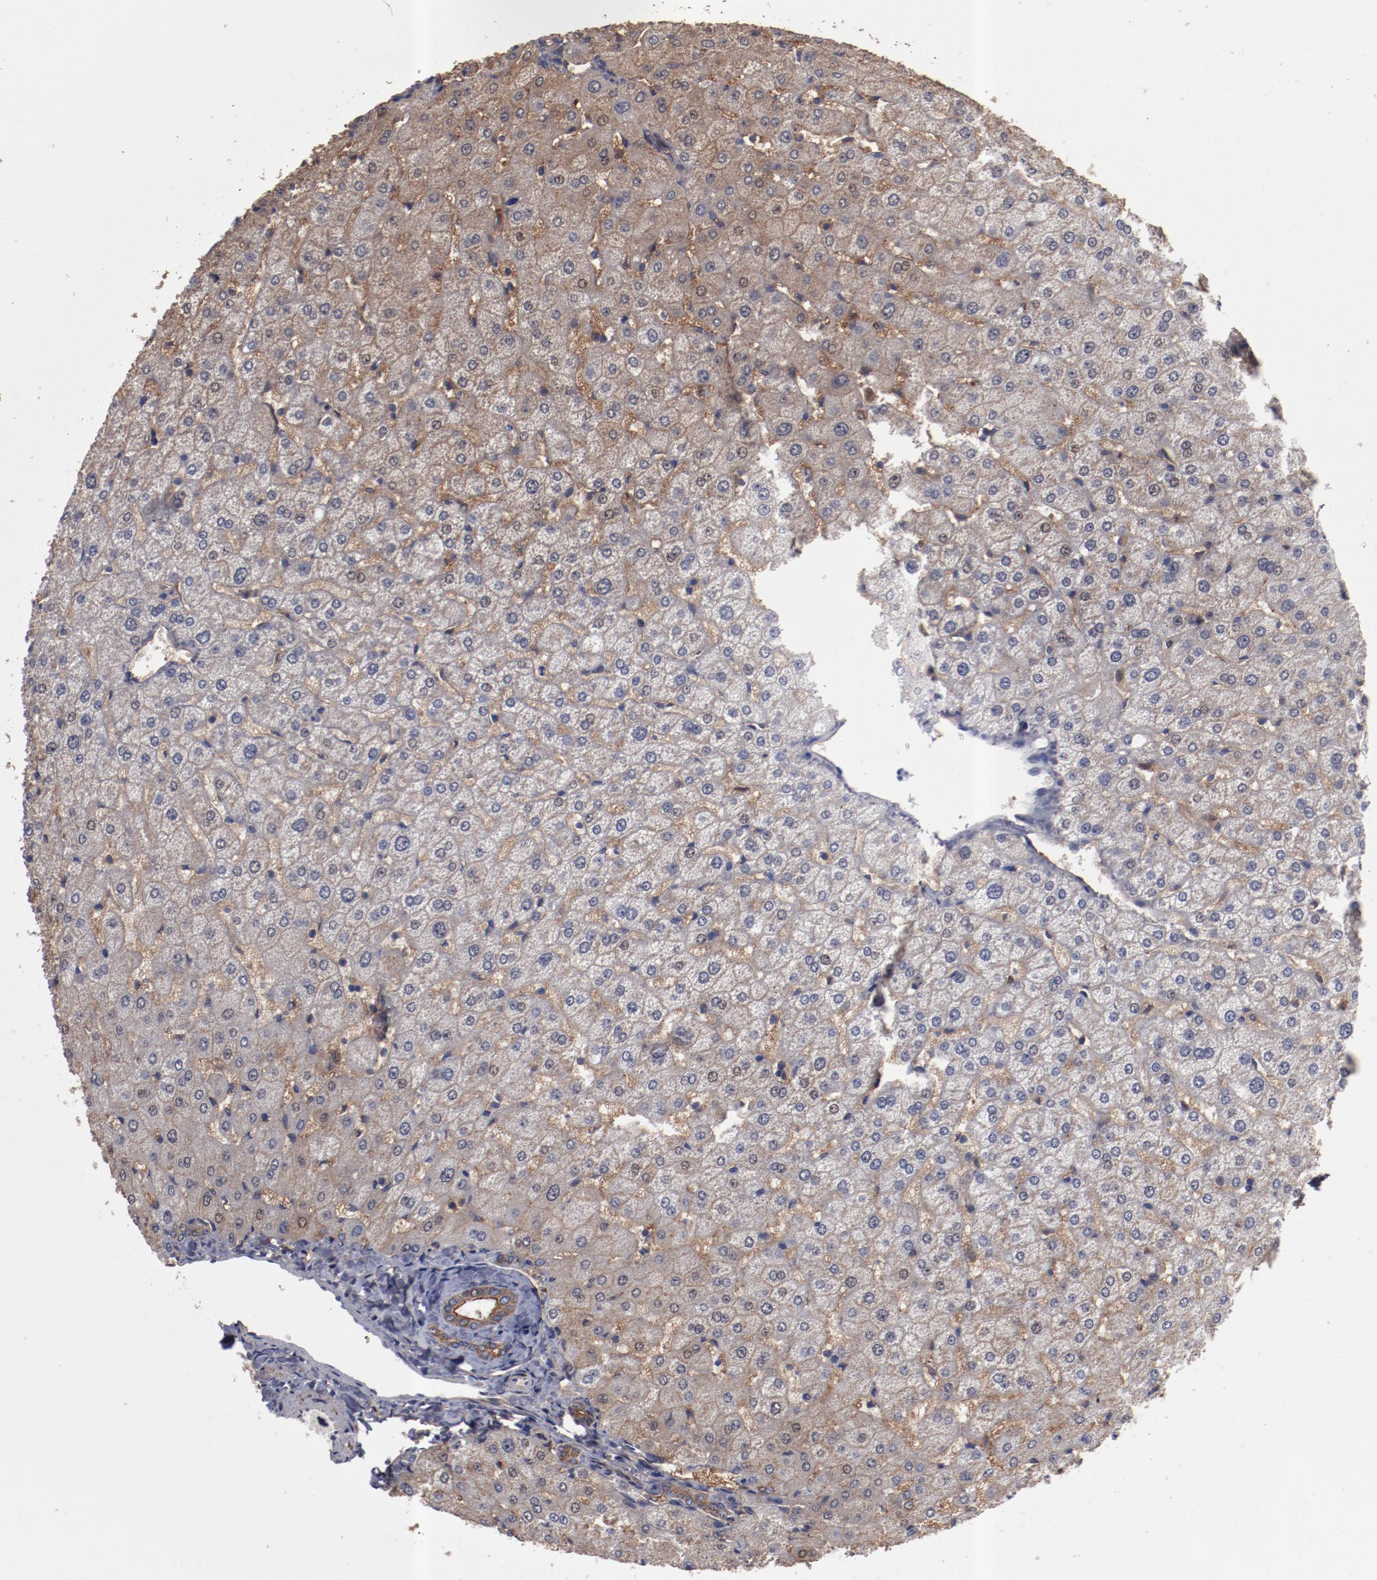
{"staining": {"intensity": "moderate", "quantity": ">75%", "location": "cytoplasmic/membranous"}, "tissue": "liver", "cell_type": "Cholangiocytes", "image_type": "normal", "snomed": [{"axis": "morphology", "description": "Normal tissue, NOS"}, {"axis": "morphology", "description": "Fibrosis, NOS"}, {"axis": "topography", "description": "Liver"}], "caption": "The immunohistochemical stain labels moderate cytoplasmic/membranous positivity in cholangiocytes of benign liver. (DAB = brown stain, brightfield microscopy at high magnification).", "gene": "DNAAF2", "patient": {"sex": "female", "age": 29}}